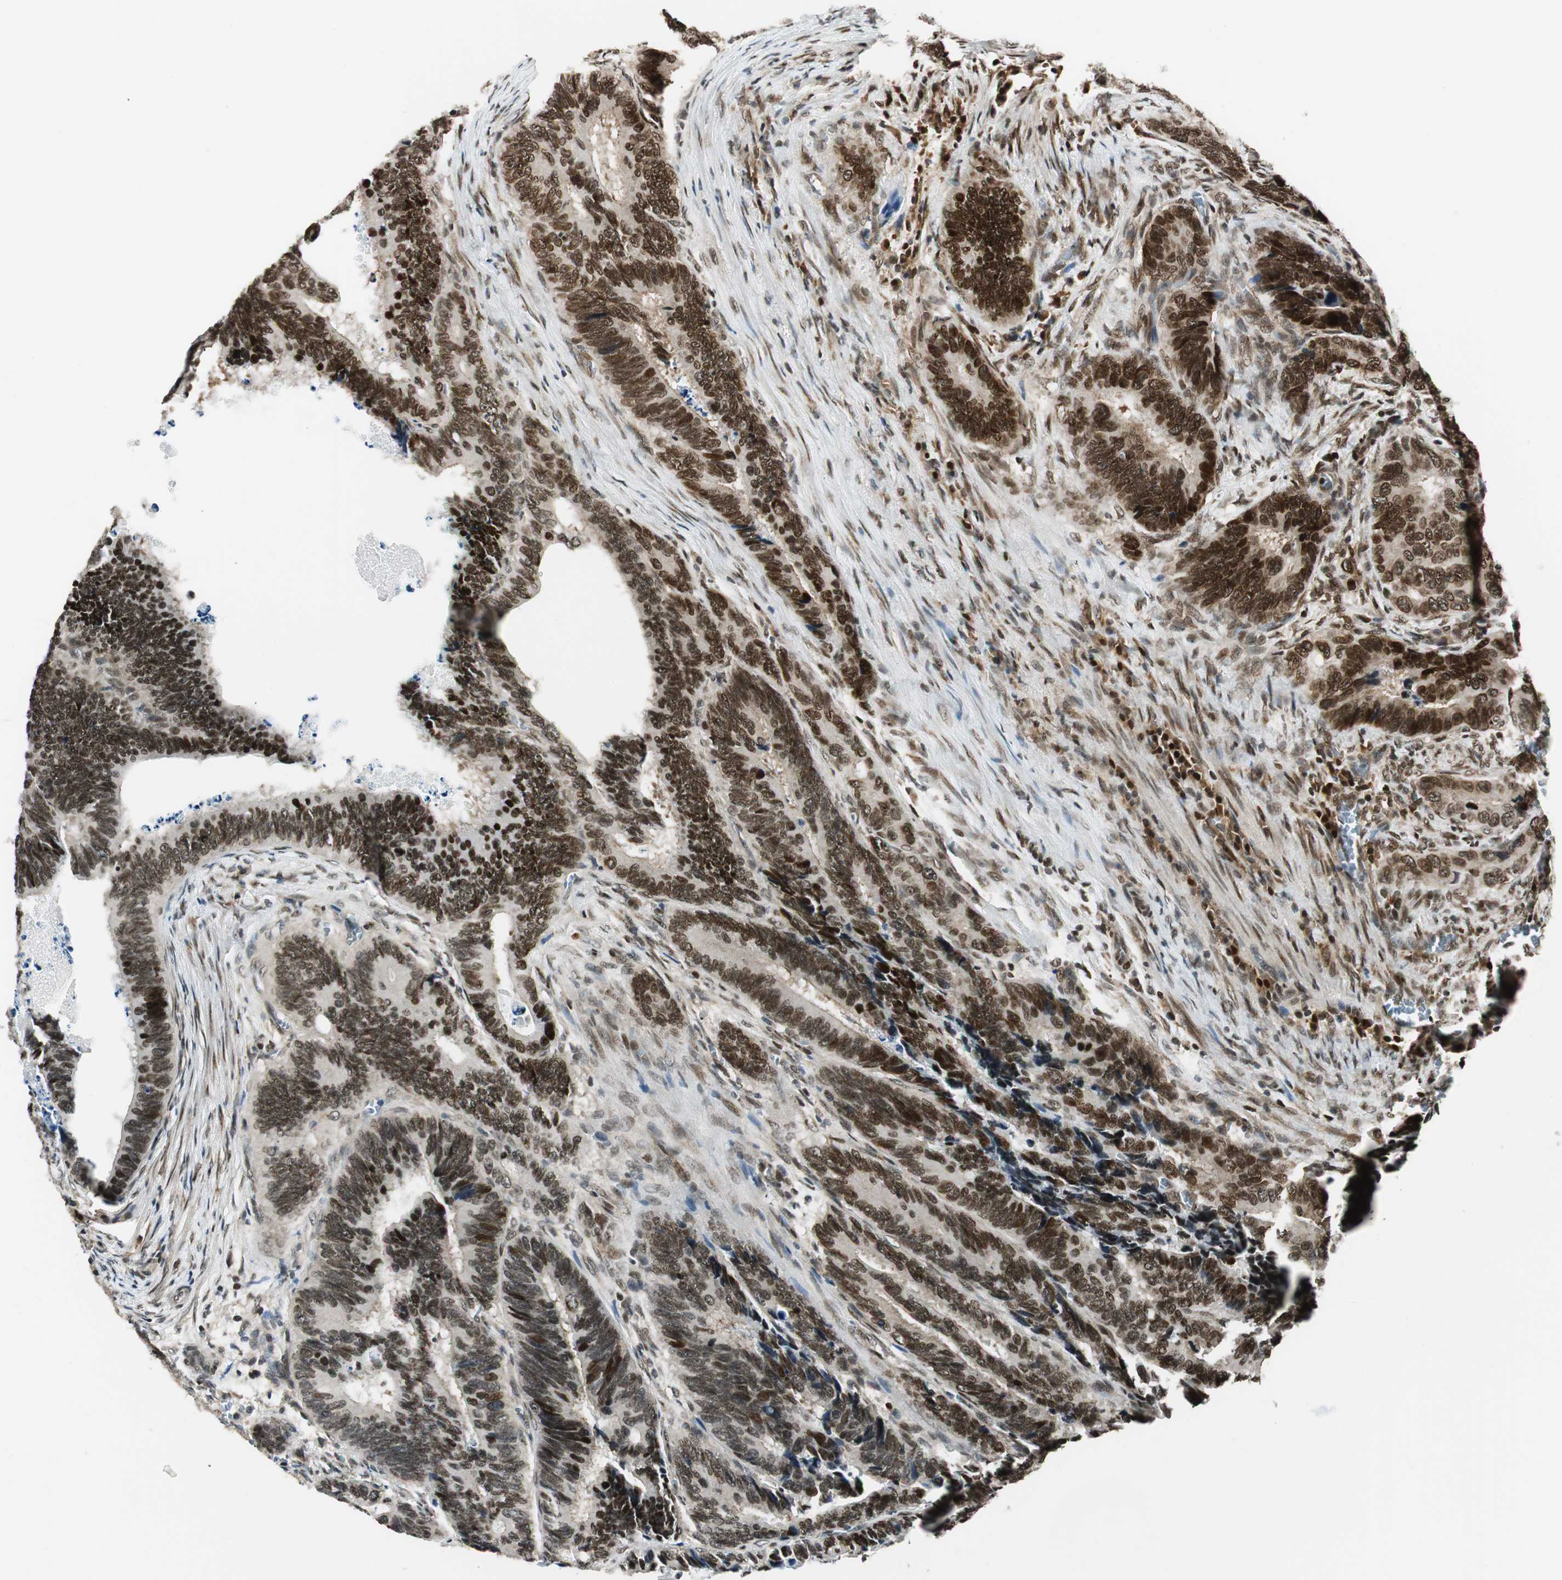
{"staining": {"intensity": "moderate", "quantity": ">75%", "location": "nuclear"}, "tissue": "colorectal cancer", "cell_type": "Tumor cells", "image_type": "cancer", "snomed": [{"axis": "morphology", "description": "Adenocarcinoma, NOS"}, {"axis": "topography", "description": "Colon"}], "caption": "Brown immunohistochemical staining in human adenocarcinoma (colorectal) displays moderate nuclear staining in about >75% of tumor cells.", "gene": "RING1", "patient": {"sex": "male", "age": 72}}